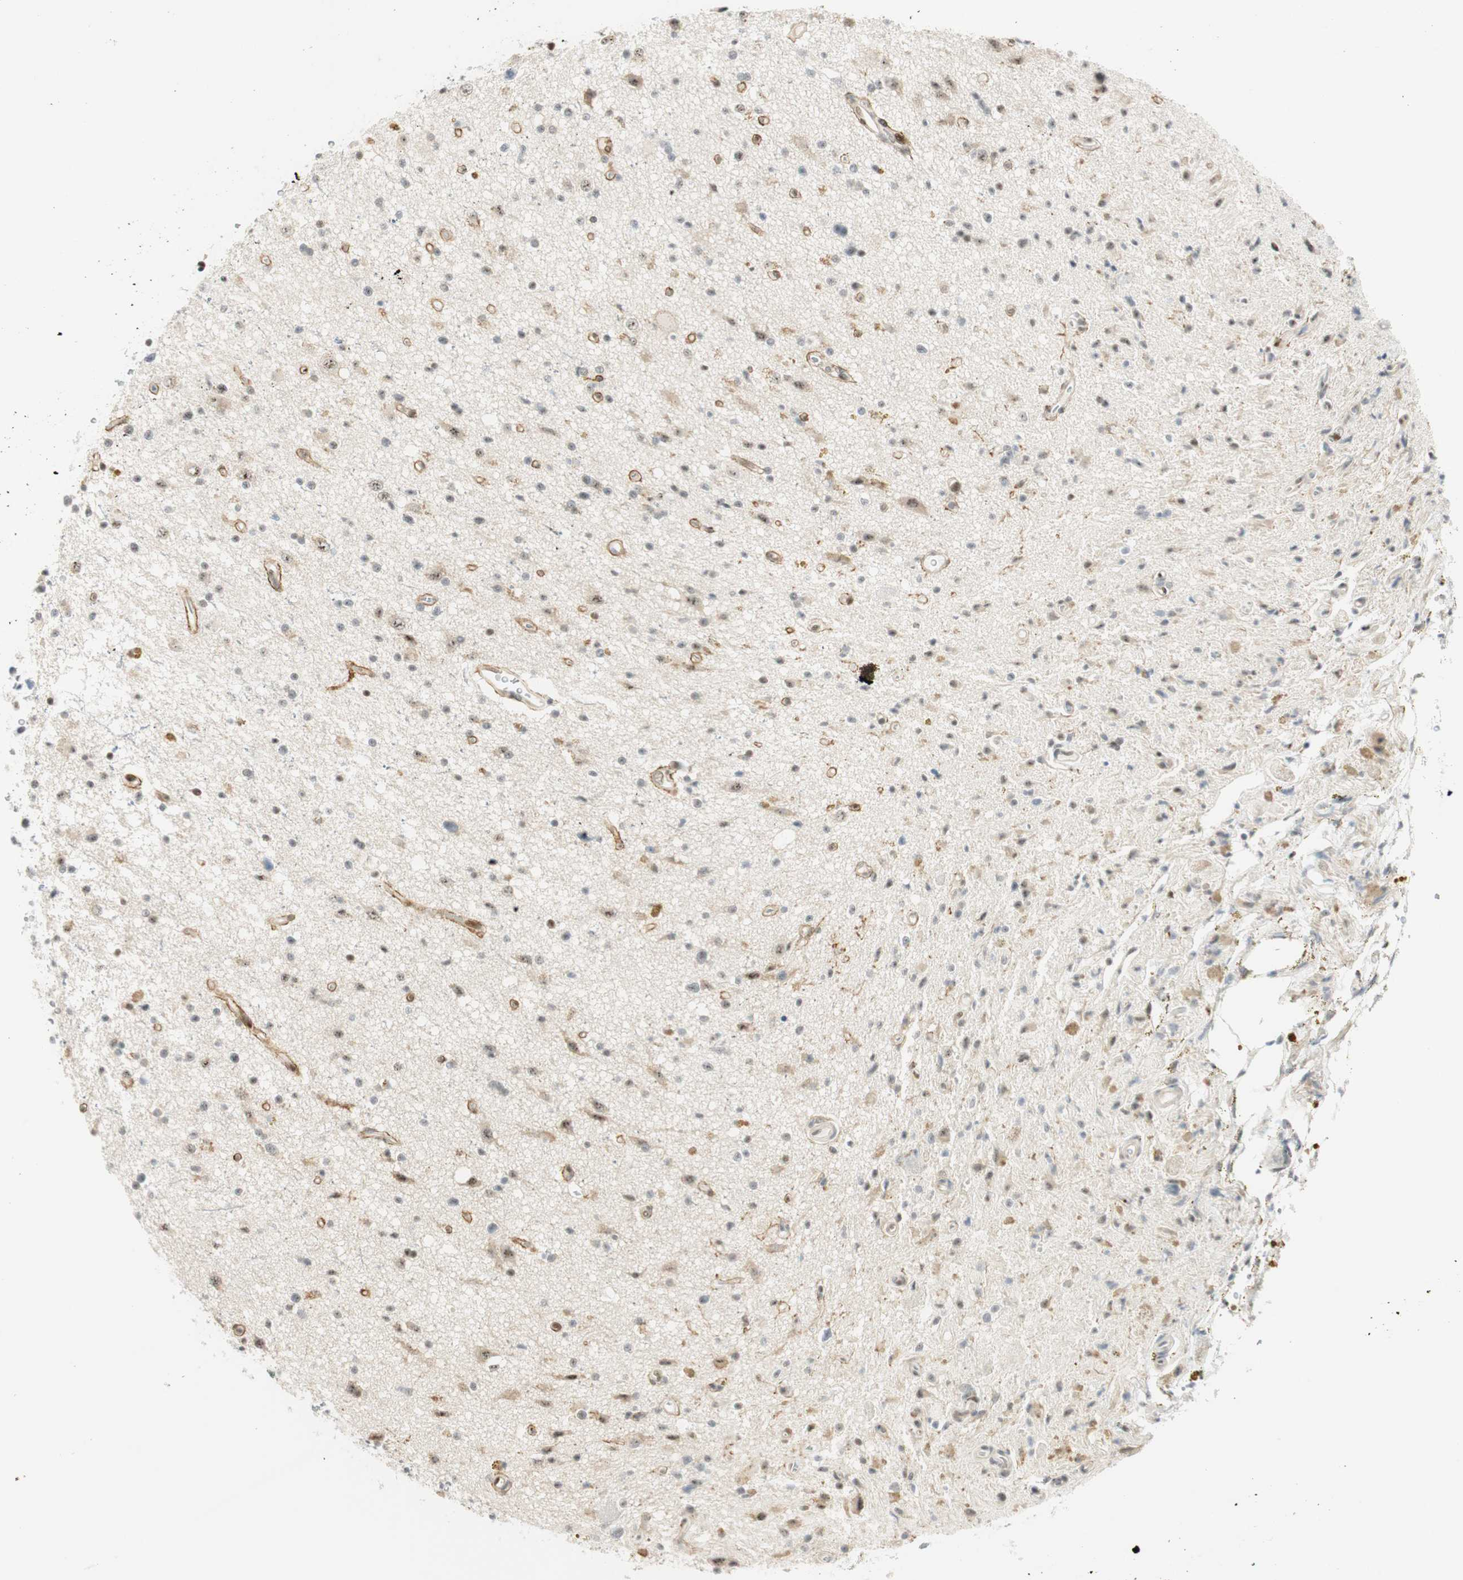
{"staining": {"intensity": "negative", "quantity": "none", "location": "none"}, "tissue": "glioma", "cell_type": "Tumor cells", "image_type": "cancer", "snomed": [{"axis": "morphology", "description": "Glioma, malignant, High grade"}, {"axis": "topography", "description": "Brain"}], "caption": "This is an immunohistochemistry photomicrograph of human malignant glioma (high-grade). There is no positivity in tumor cells.", "gene": "MSX2", "patient": {"sex": "male", "age": 33}}